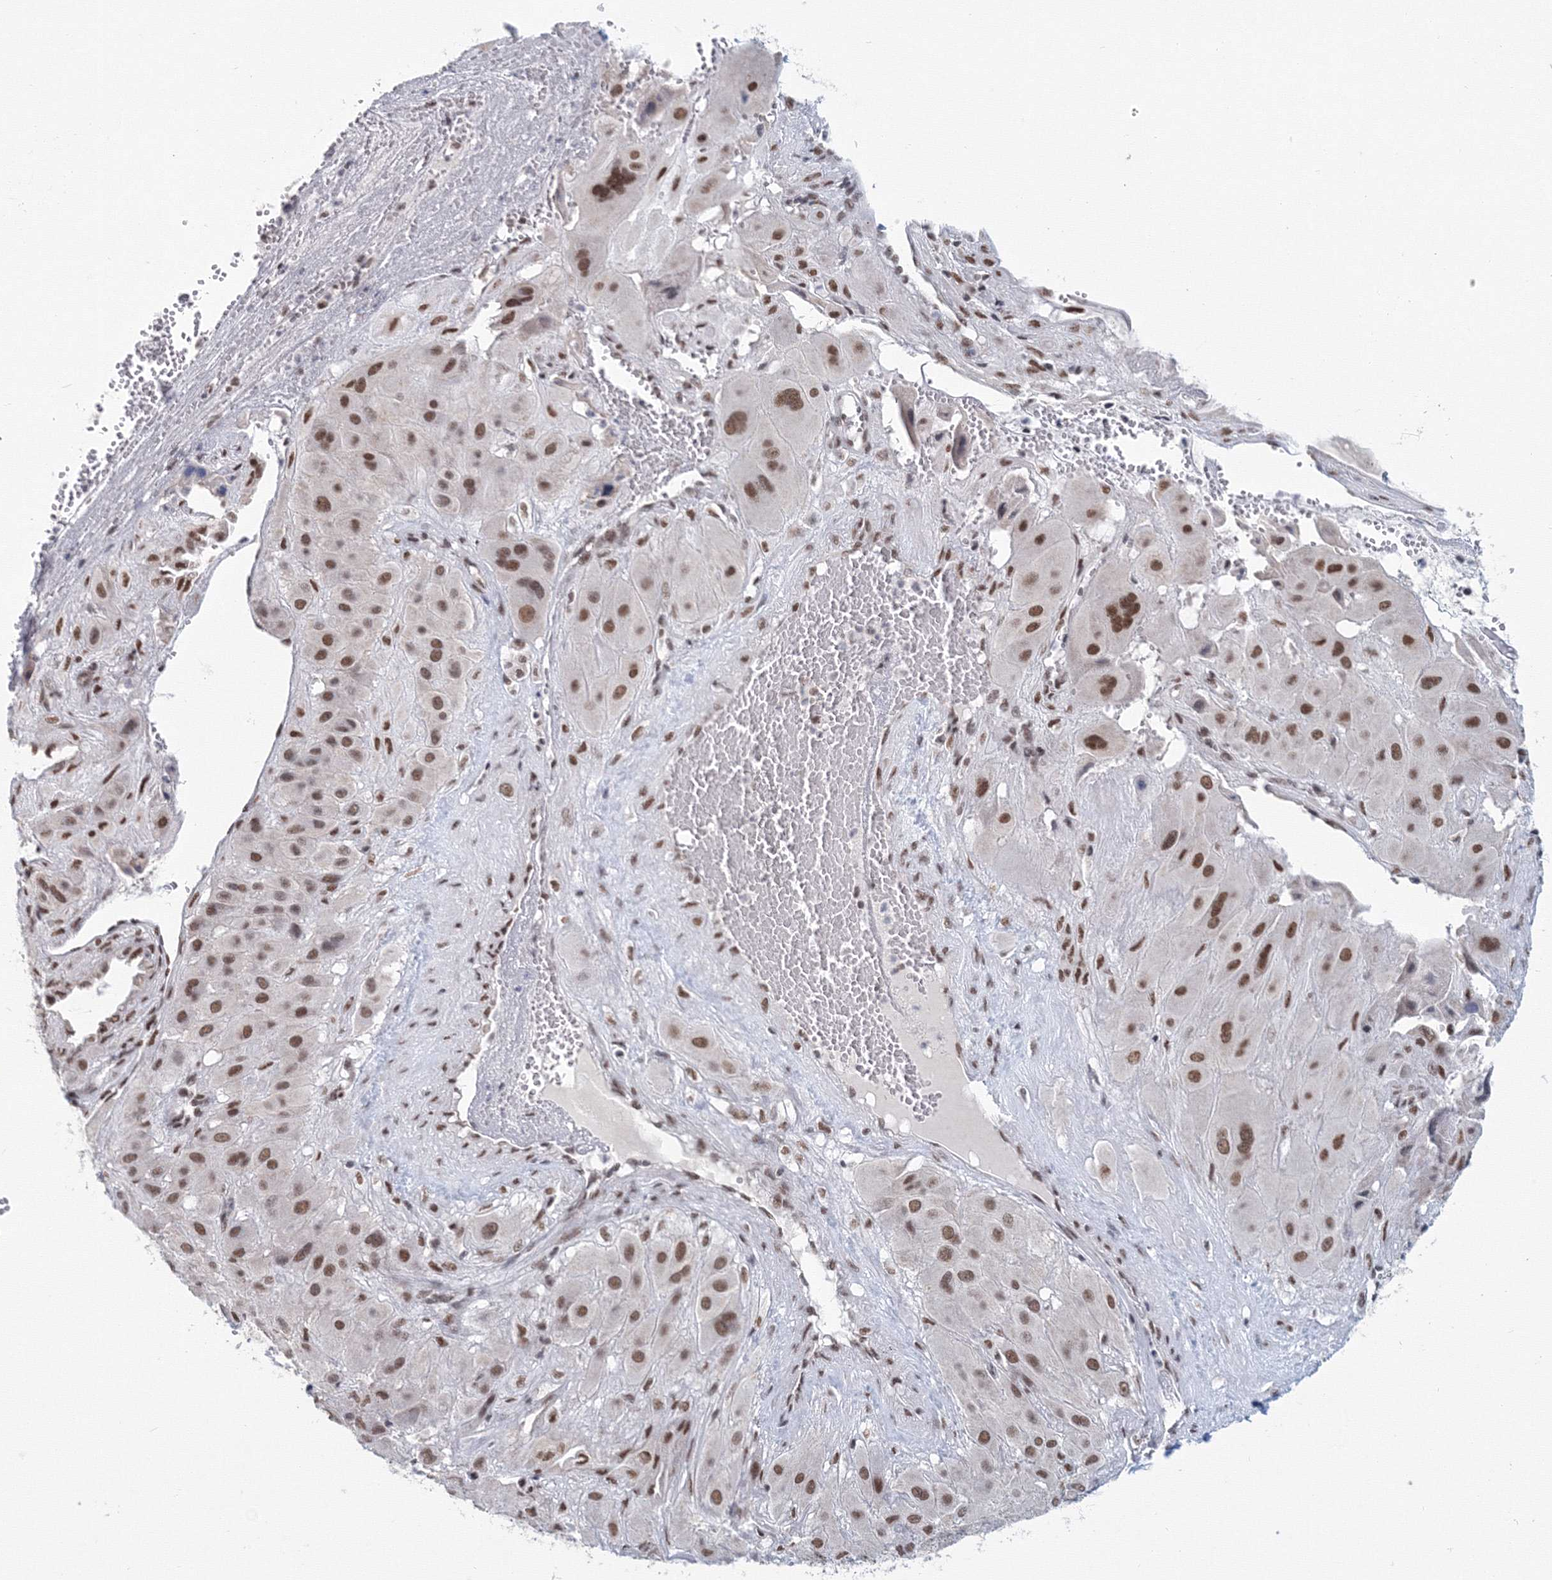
{"staining": {"intensity": "moderate", "quantity": ">75%", "location": "nuclear"}, "tissue": "cervical cancer", "cell_type": "Tumor cells", "image_type": "cancer", "snomed": [{"axis": "morphology", "description": "Squamous cell carcinoma, NOS"}, {"axis": "topography", "description": "Cervix"}], "caption": "A histopathology image of human squamous cell carcinoma (cervical) stained for a protein shows moderate nuclear brown staining in tumor cells.", "gene": "SF3B6", "patient": {"sex": "female", "age": 34}}